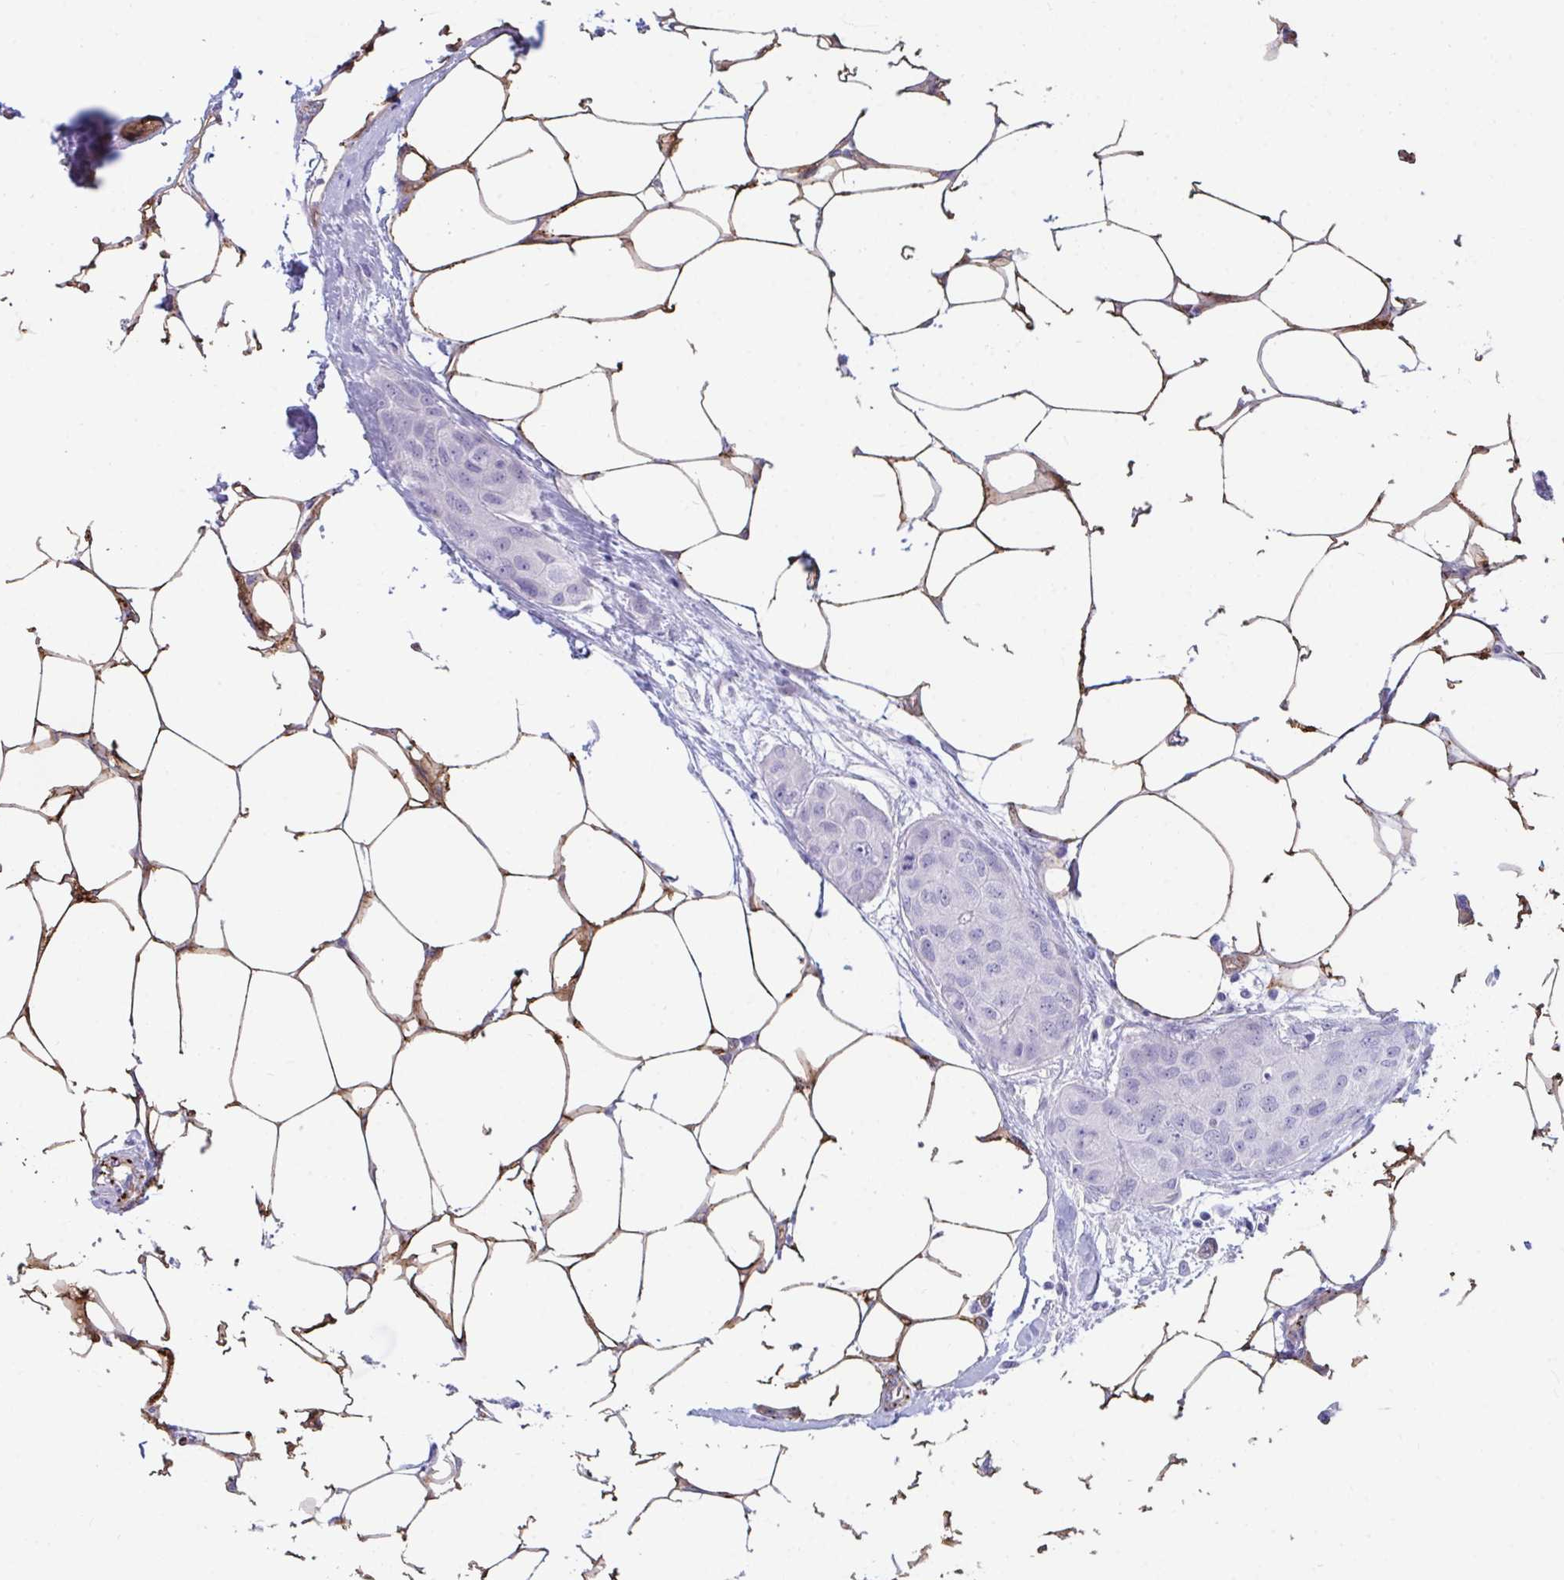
{"staining": {"intensity": "negative", "quantity": "none", "location": "none"}, "tissue": "breast cancer", "cell_type": "Tumor cells", "image_type": "cancer", "snomed": [{"axis": "morphology", "description": "Duct carcinoma"}, {"axis": "topography", "description": "Breast"}, {"axis": "topography", "description": "Lymph node"}], "caption": "Immunohistochemical staining of human breast intraductal carcinoma shows no significant expression in tumor cells.", "gene": "UBL3", "patient": {"sex": "female", "age": 80}}